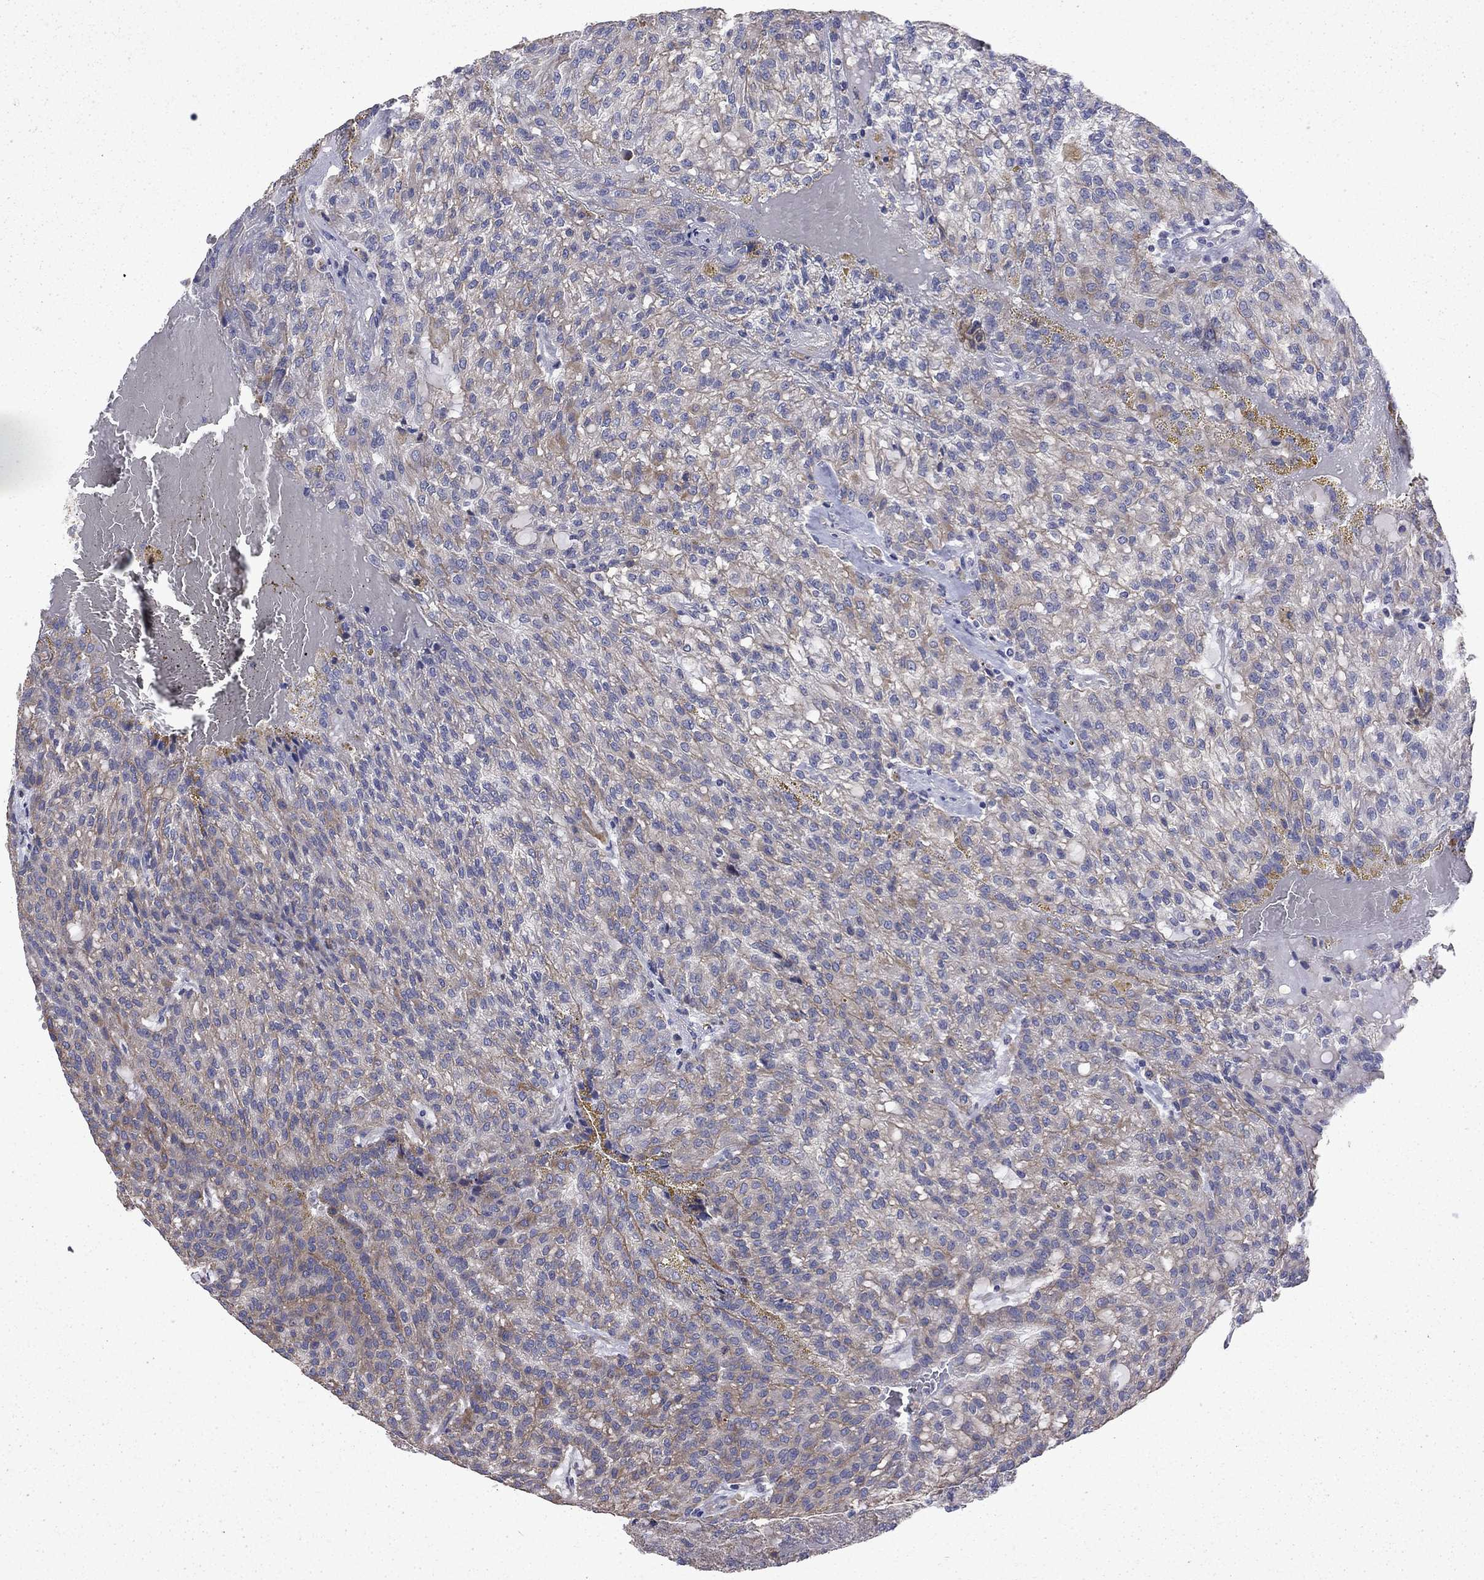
{"staining": {"intensity": "moderate", "quantity": "<25%", "location": "cytoplasmic/membranous"}, "tissue": "renal cancer", "cell_type": "Tumor cells", "image_type": "cancer", "snomed": [{"axis": "morphology", "description": "Adenocarcinoma, NOS"}, {"axis": "topography", "description": "Kidney"}], "caption": "Protein analysis of renal cancer (adenocarcinoma) tissue exhibits moderate cytoplasmic/membranous expression in approximately <25% of tumor cells.", "gene": "DTNA", "patient": {"sex": "male", "age": 63}}